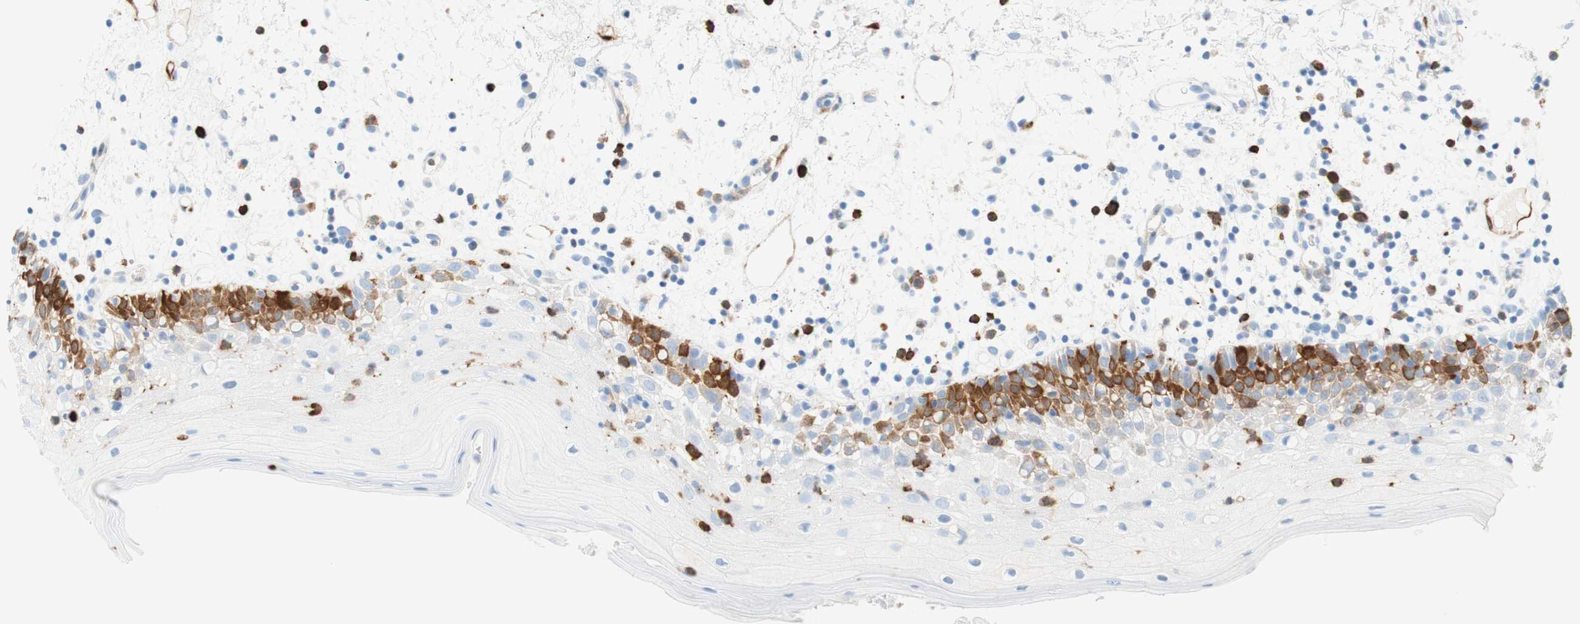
{"staining": {"intensity": "strong", "quantity": "<25%", "location": "cytoplasmic/membranous"}, "tissue": "oral mucosa", "cell_type": "Squamous epithelial cells", "image_type": "normal", "snomed": [{"axis": "morphology", "description": "Normal tissue, NOS"}, {"axis": "morphology", "description": "Squamous cell carcinoma, NOS"}, {"axis": "topography", "description": "Skeletal muscle"}, {"axis": "topography", "description": "Oral tissue"}], "caption": "IHC of normal human oral mucosa reveals medium levels of strong cytoplasmic/membranous positivity in approximately <25% of squamous epithelial cells.", "gene": "STMN1", "patient": {"sex": "male", "age": 71}}